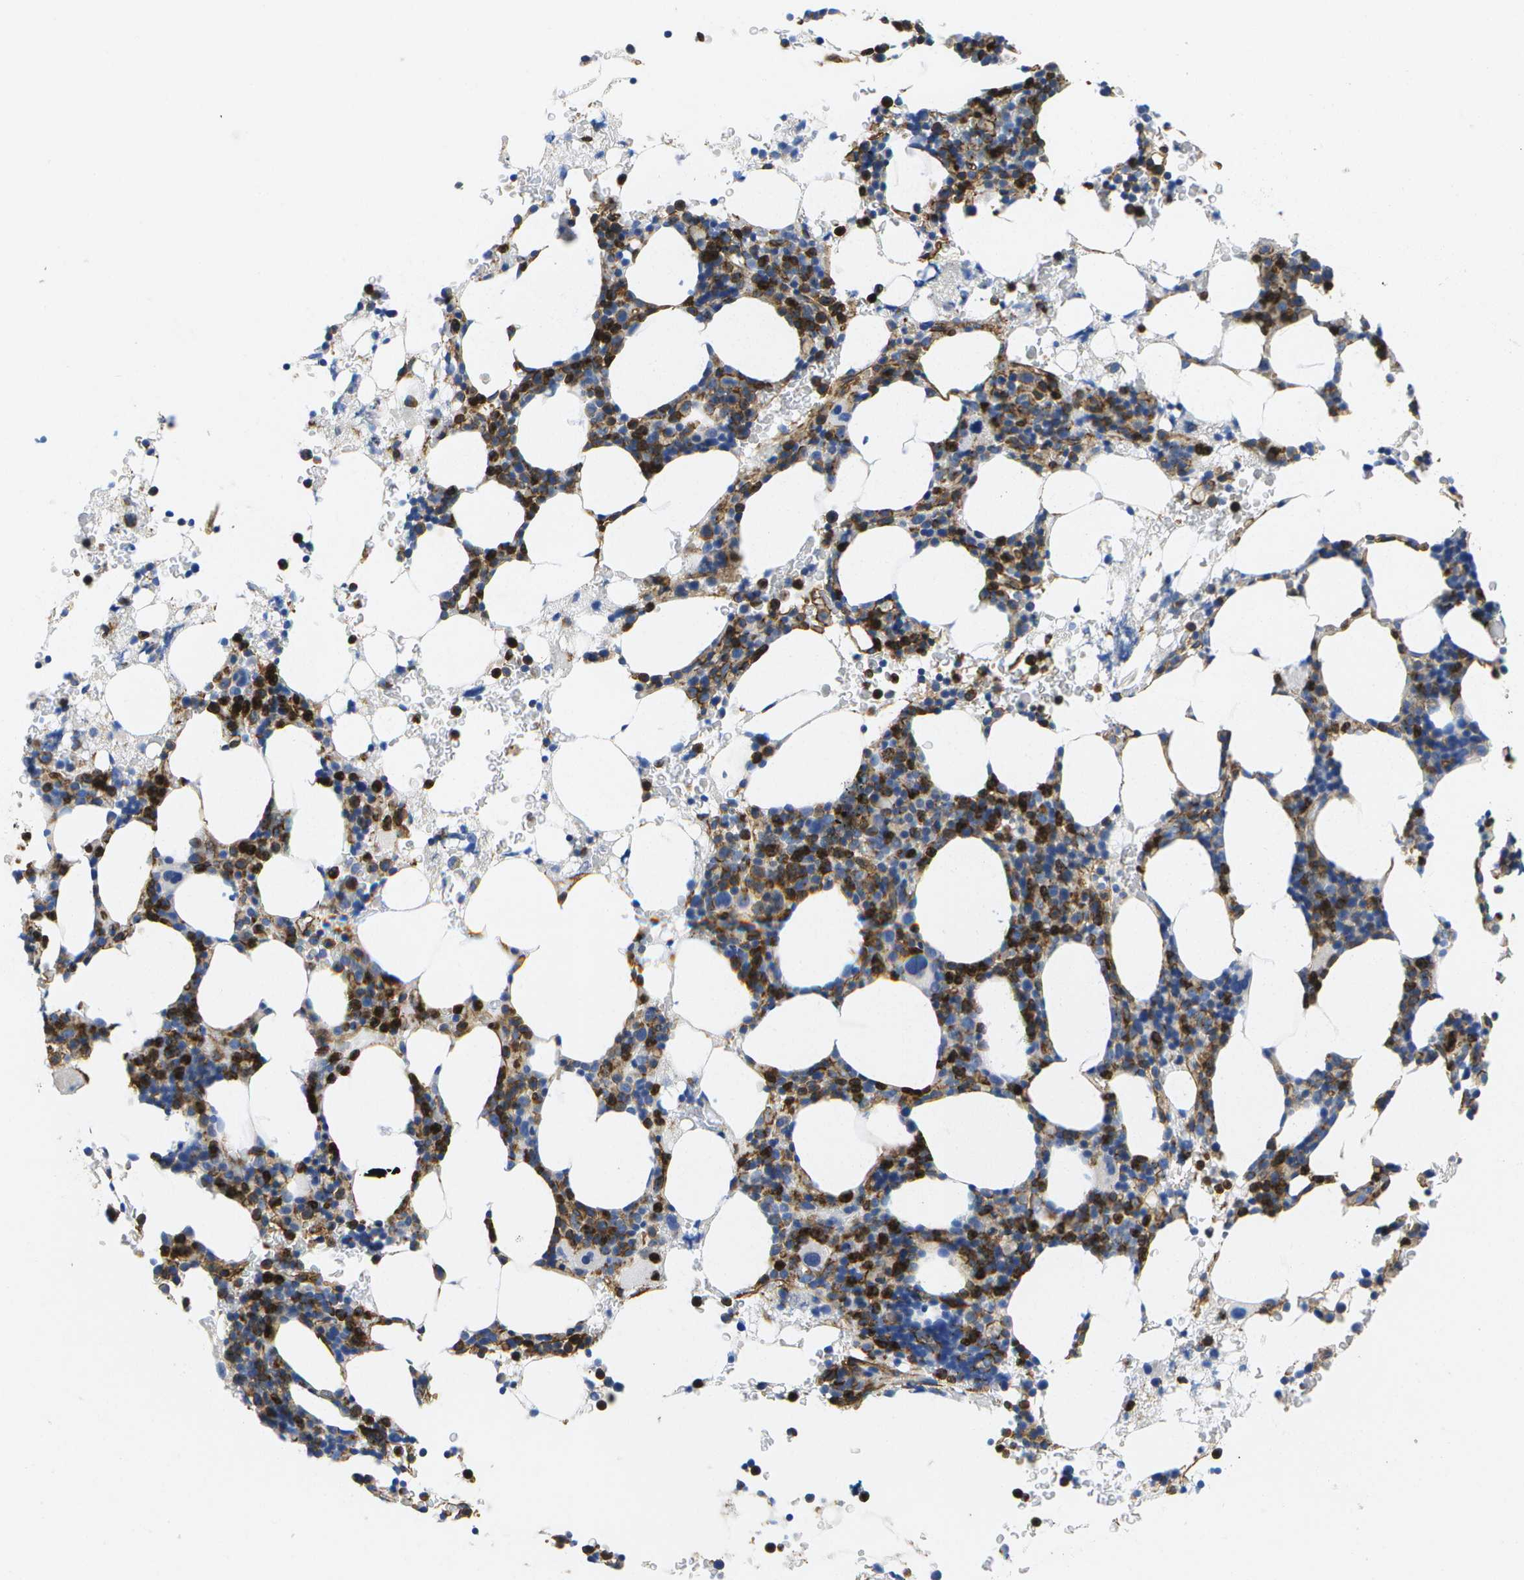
{"staining": {"intensity": "strong", "quantity": "25%-75%", "location": "cytoplasmic/membranous"}, "tissue": "bone marrow", "cell_type": "Hematopoietic cells", "image_type": "normal", "snomed": [{"axis": "morphology", "description": "Normal tissue, NOS"}, {"axis": "morphology", "description": "Inflammation, NOS"}, {"axis": "topography", "description": "Bone marrow"}], "caption": "Protein expression by IHC exhibits strong cytoplasmic/membranous staining in about 25%-75% of hematopoietic cells in benign bone marrow.", "gene": "DYSF", "patient": {"sex": "female", "age": 84}}